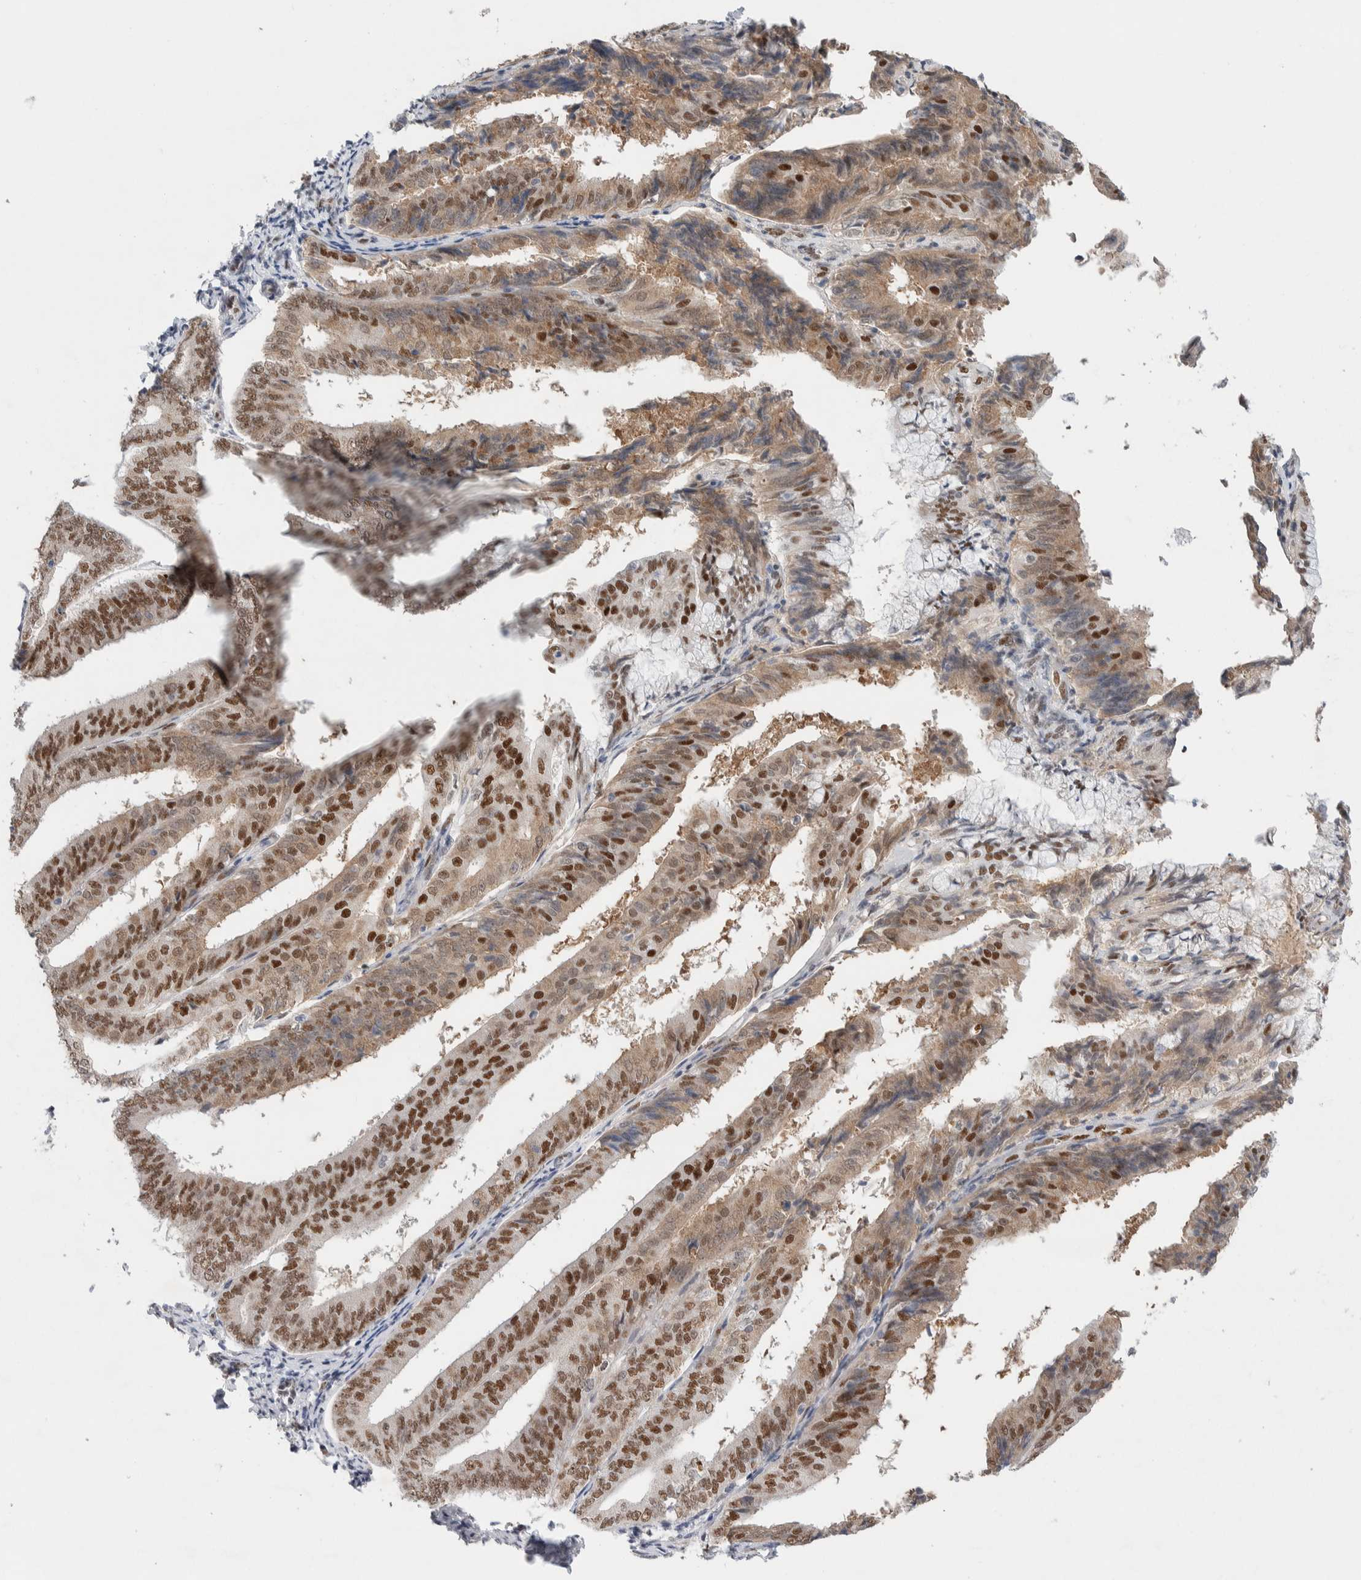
{"staining": {"intensity": "strong", "quantity": ">75%", "location": "cytoplasmic/membranous,nuclear"}, "tissue": "endometrial cancer", "cell_type": "Tumor cells", "image_type": "cancer", "snomed": [{"axis": "morphology", "description": "Adenocarcinoma, NOS"}, {"axis": "topography", "description": "Endometrium"}], "caption": "The photomicrograph demonstrates a brown stain indicating the presence of a protein in the cytoplasmic/membranous and nuclear of tumor cells in endometrial adenocarcinoma.", "gene": "PRMT1", "patient": {"sex": "female", "age": 63}}